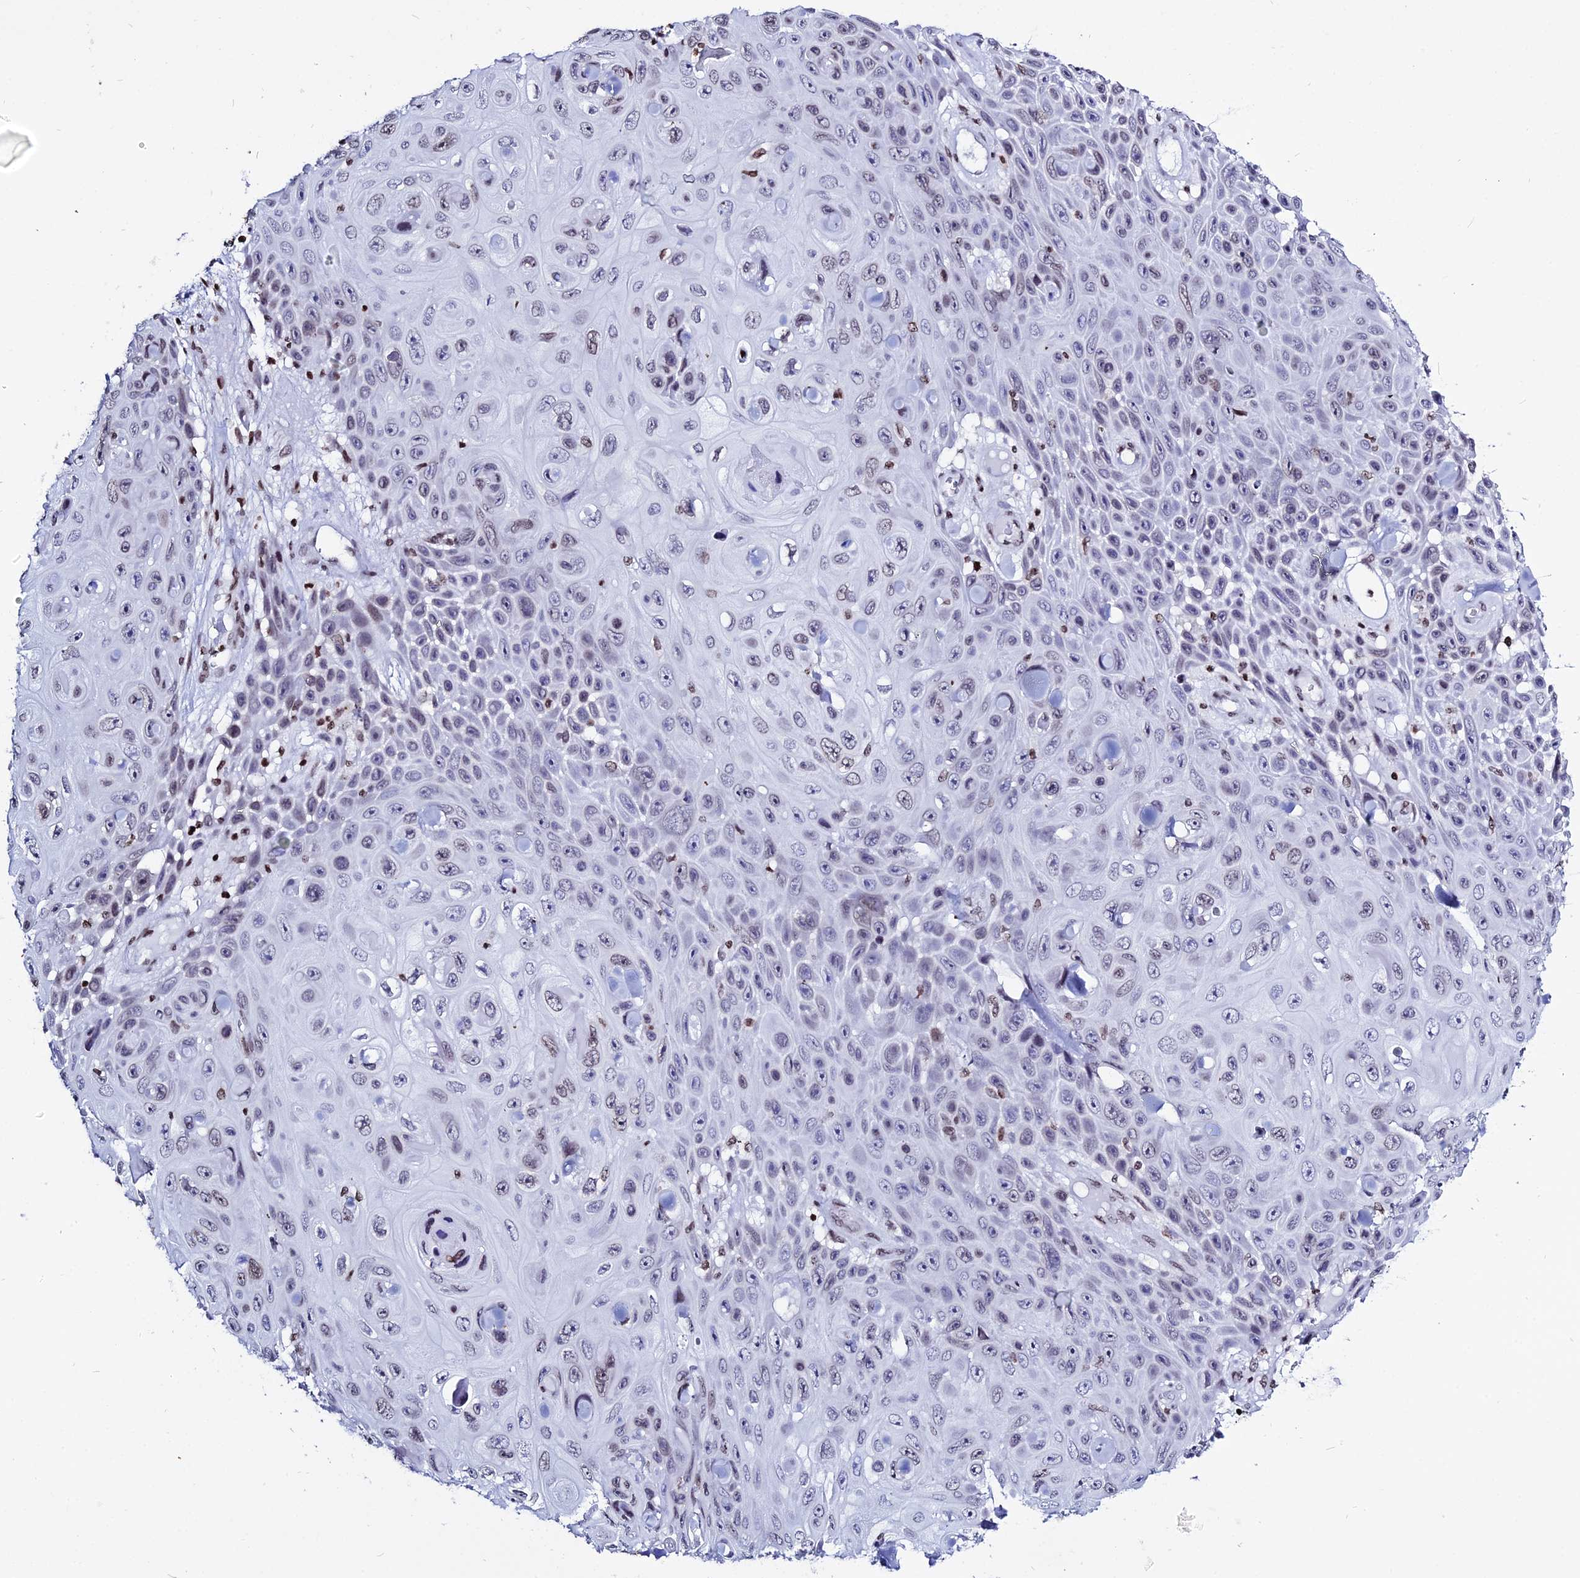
{"staining": {"intensity": "weak", "quantity": "<25%", "location": "nuclear"}, "tissue": "skin cancer", "cell_type": "Tumor cells", "image_type": "cancer", "snomed": [{"axis": "morphology", "description": "Squamous cell carcinoma, NOS"}, {"axis": "topography", "description": "Skin"}], "caption": "Immunohistochemical staining of human skin cancer (squamous cell carcinoma) exhibits no significant staining in tumor cells.", "gene": "MACROH2A2", "patient": {"sex": "male", "age": 82}}